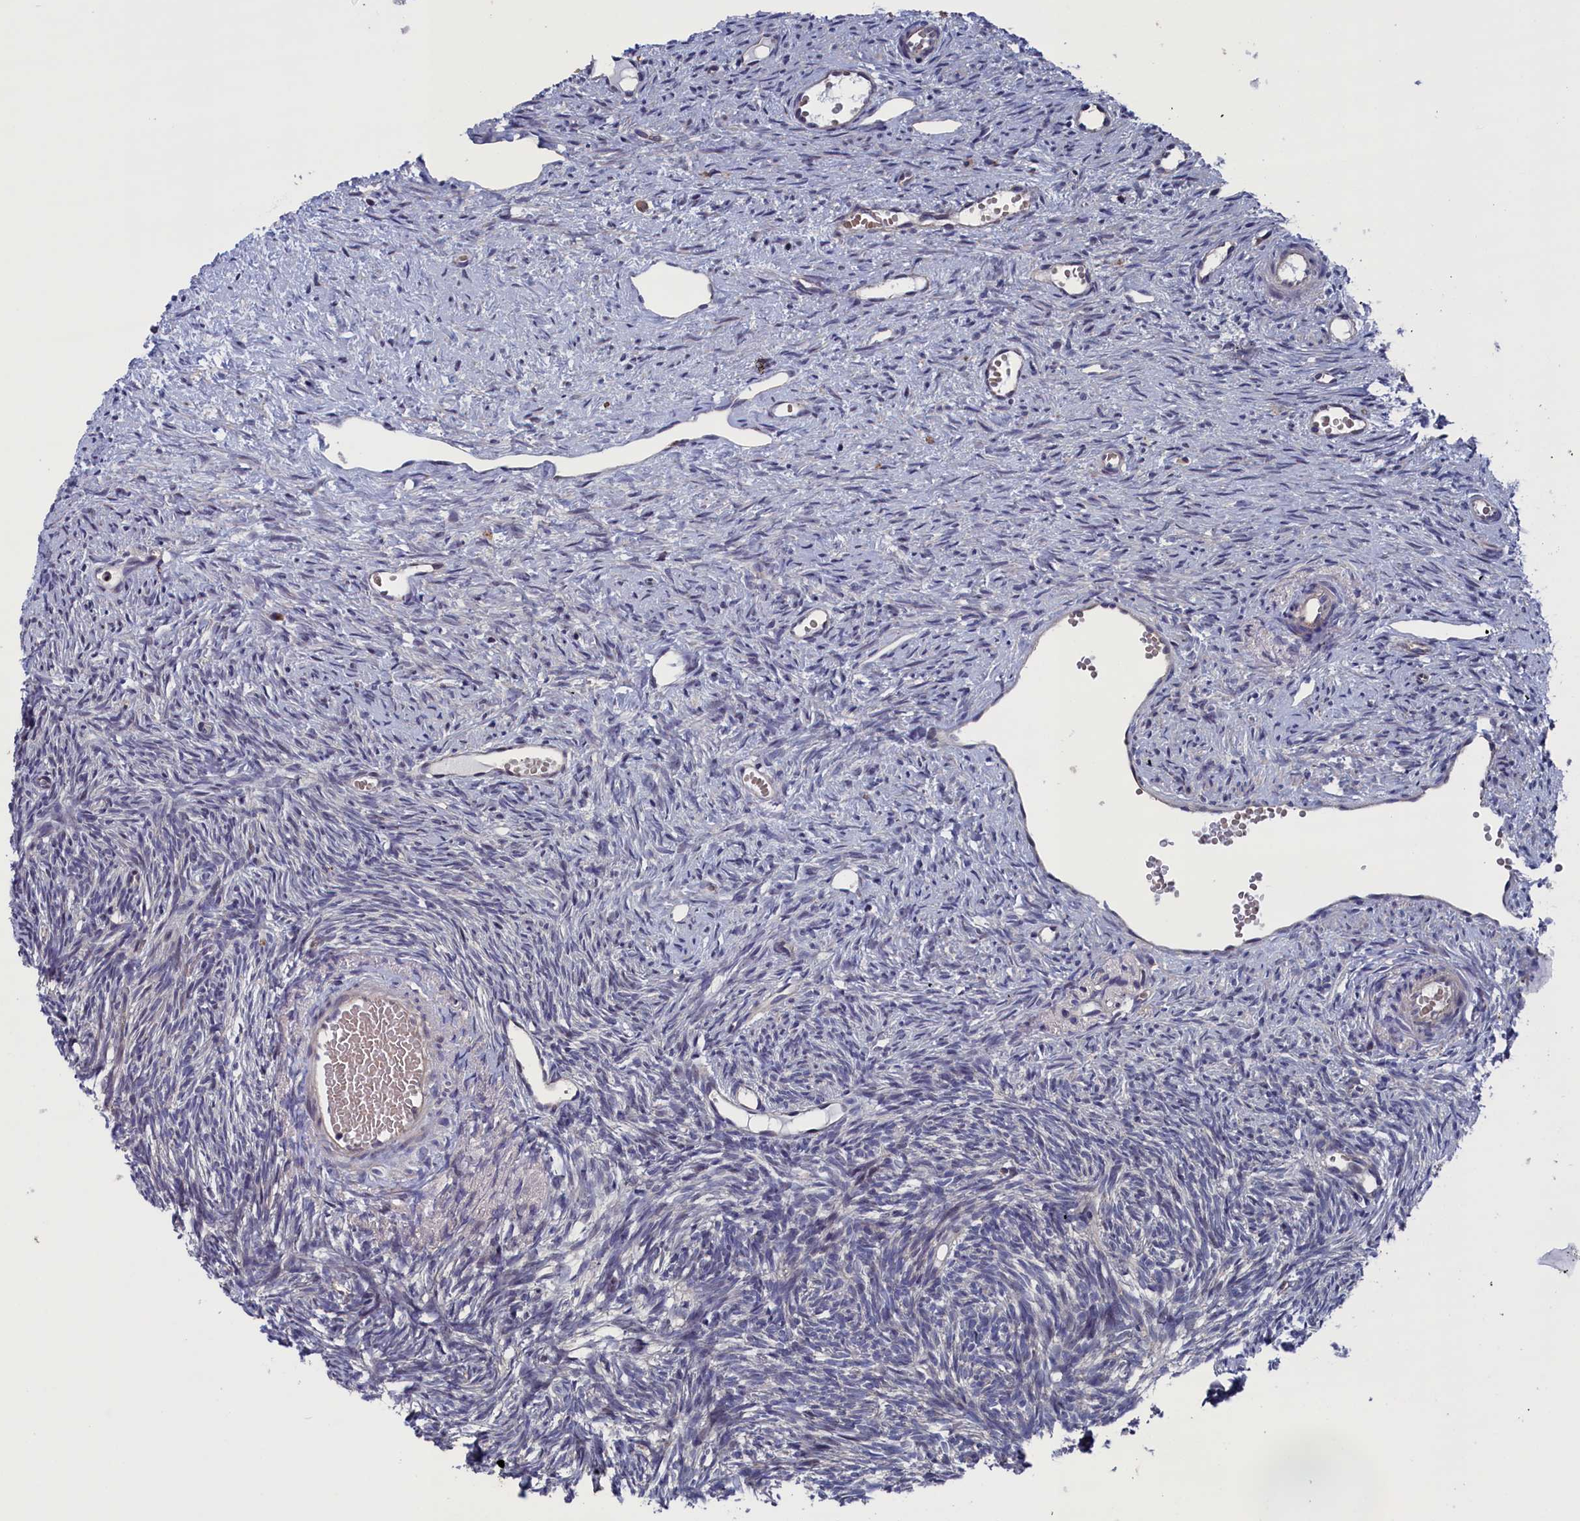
{"staining": {"intensity": "moderate", "quantity": ">75%", "location": "cytoplasmic/membranous"}, "tissue": "ovary", "cell_type": "Follicle cells", "image_type": "normal", "snomed": [{"axis": "morphology", "description": "Normal tissue, NOS"}, {"axis": "topography", "description": "Ovary"}], "caption": "Brown immunohistochemical staining in normal human ovary exhibits moderate cytoplasmic/membranous positivity in approximately >75% of follicle cells. (DAB (3,3'-diaminobenzidine) = brown stain, brightfield microscopy at high magnification).", "gene": "SPATA13", "patient": {"sex": "female", "age": 51}}